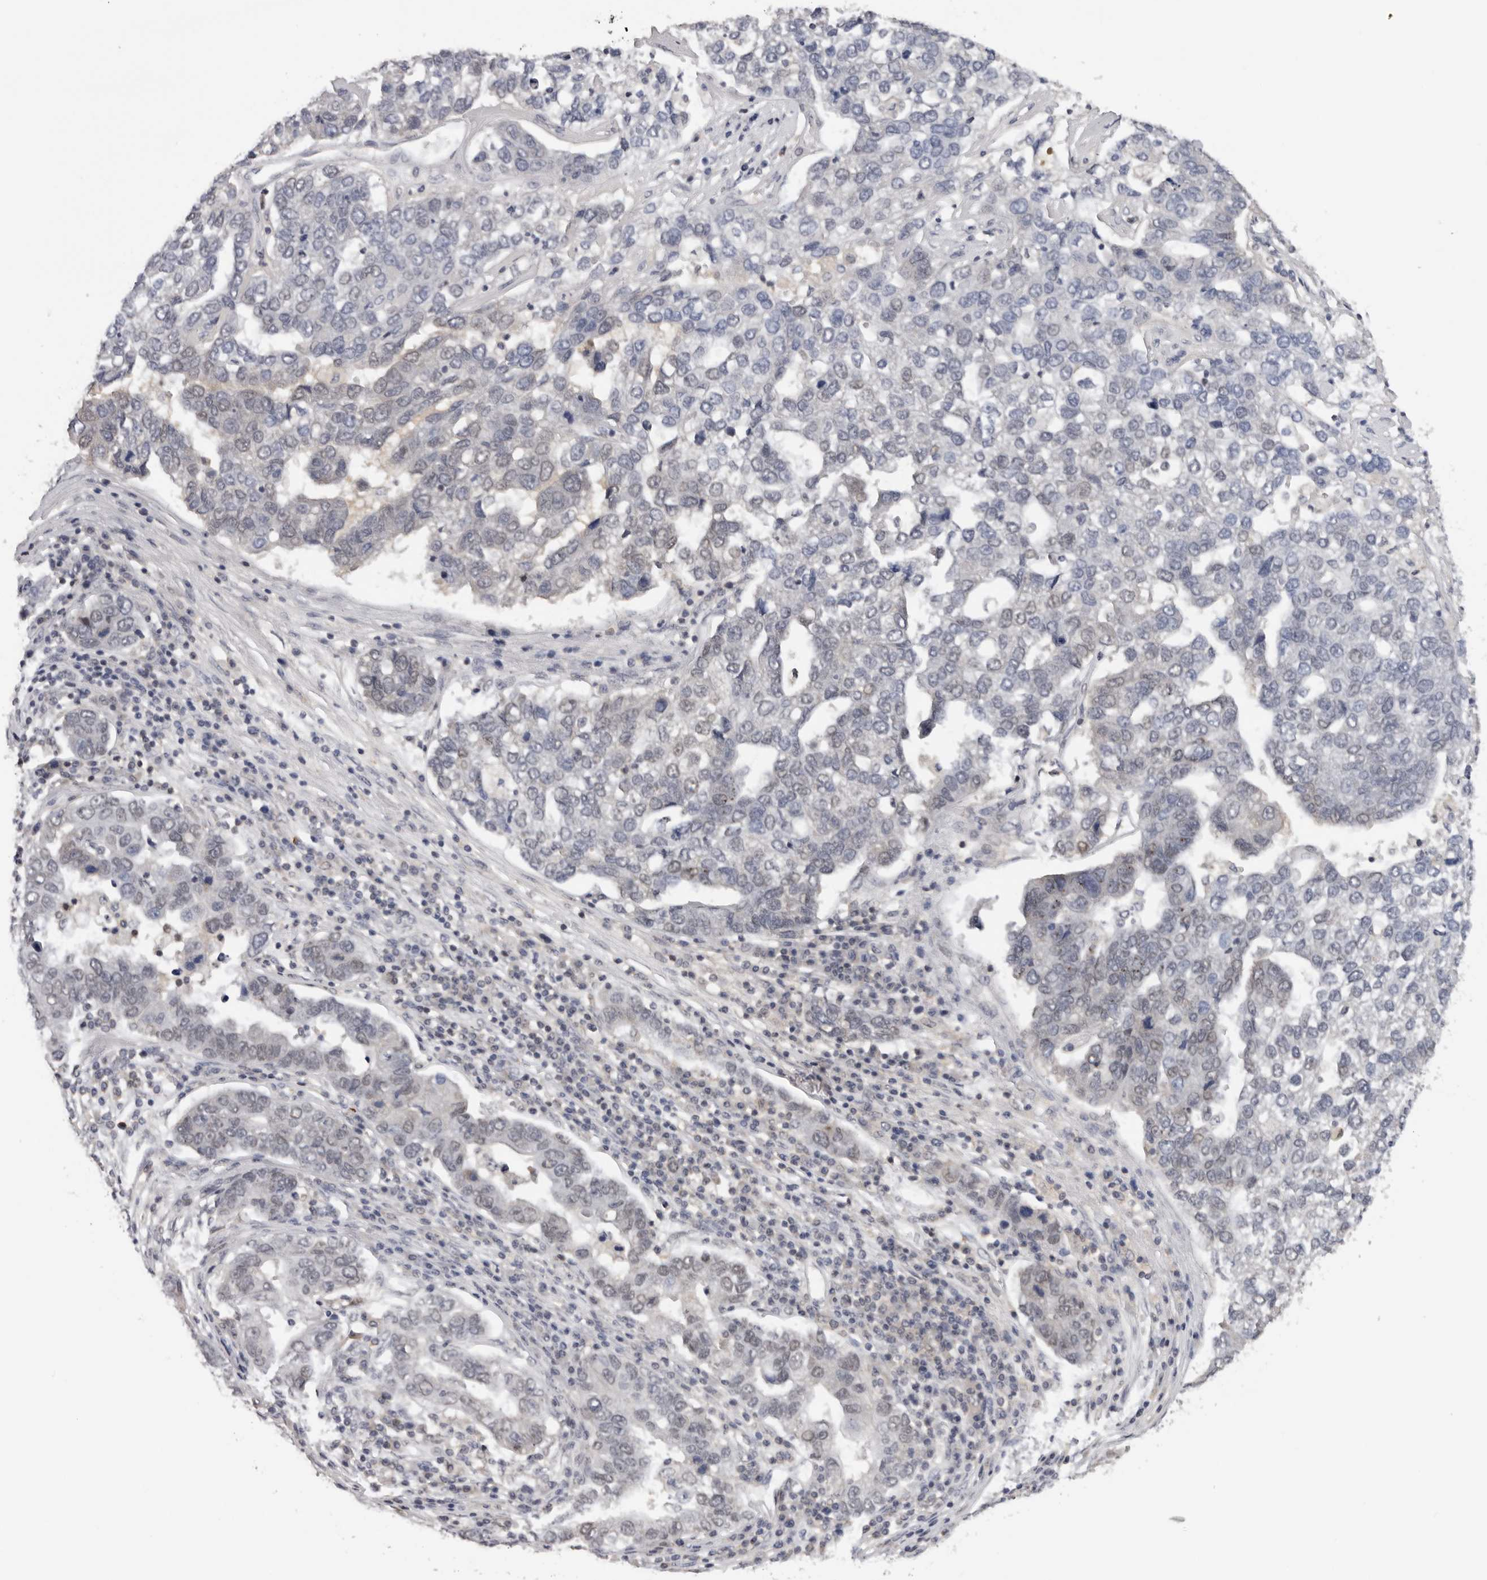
{"staining": {"intensity": "negative", "quantity": "none", "location": "none"}, "tissue": "pancreatic cancer", "cell_type": "Tumor cells", "image_type": "cancer", "snomed": [{"axis": "morphology", "description": "Adenocarcinoma, NOS"}, {"axis": "topography", "description": "Pancreas"}], "caption": "A micrograph of adenocarcinoma (pancreatic) stained for a protein displays no brown staining in tumor cells.", "gene": "KIF2B", "patient": {"sex": "female", "age": 61}}